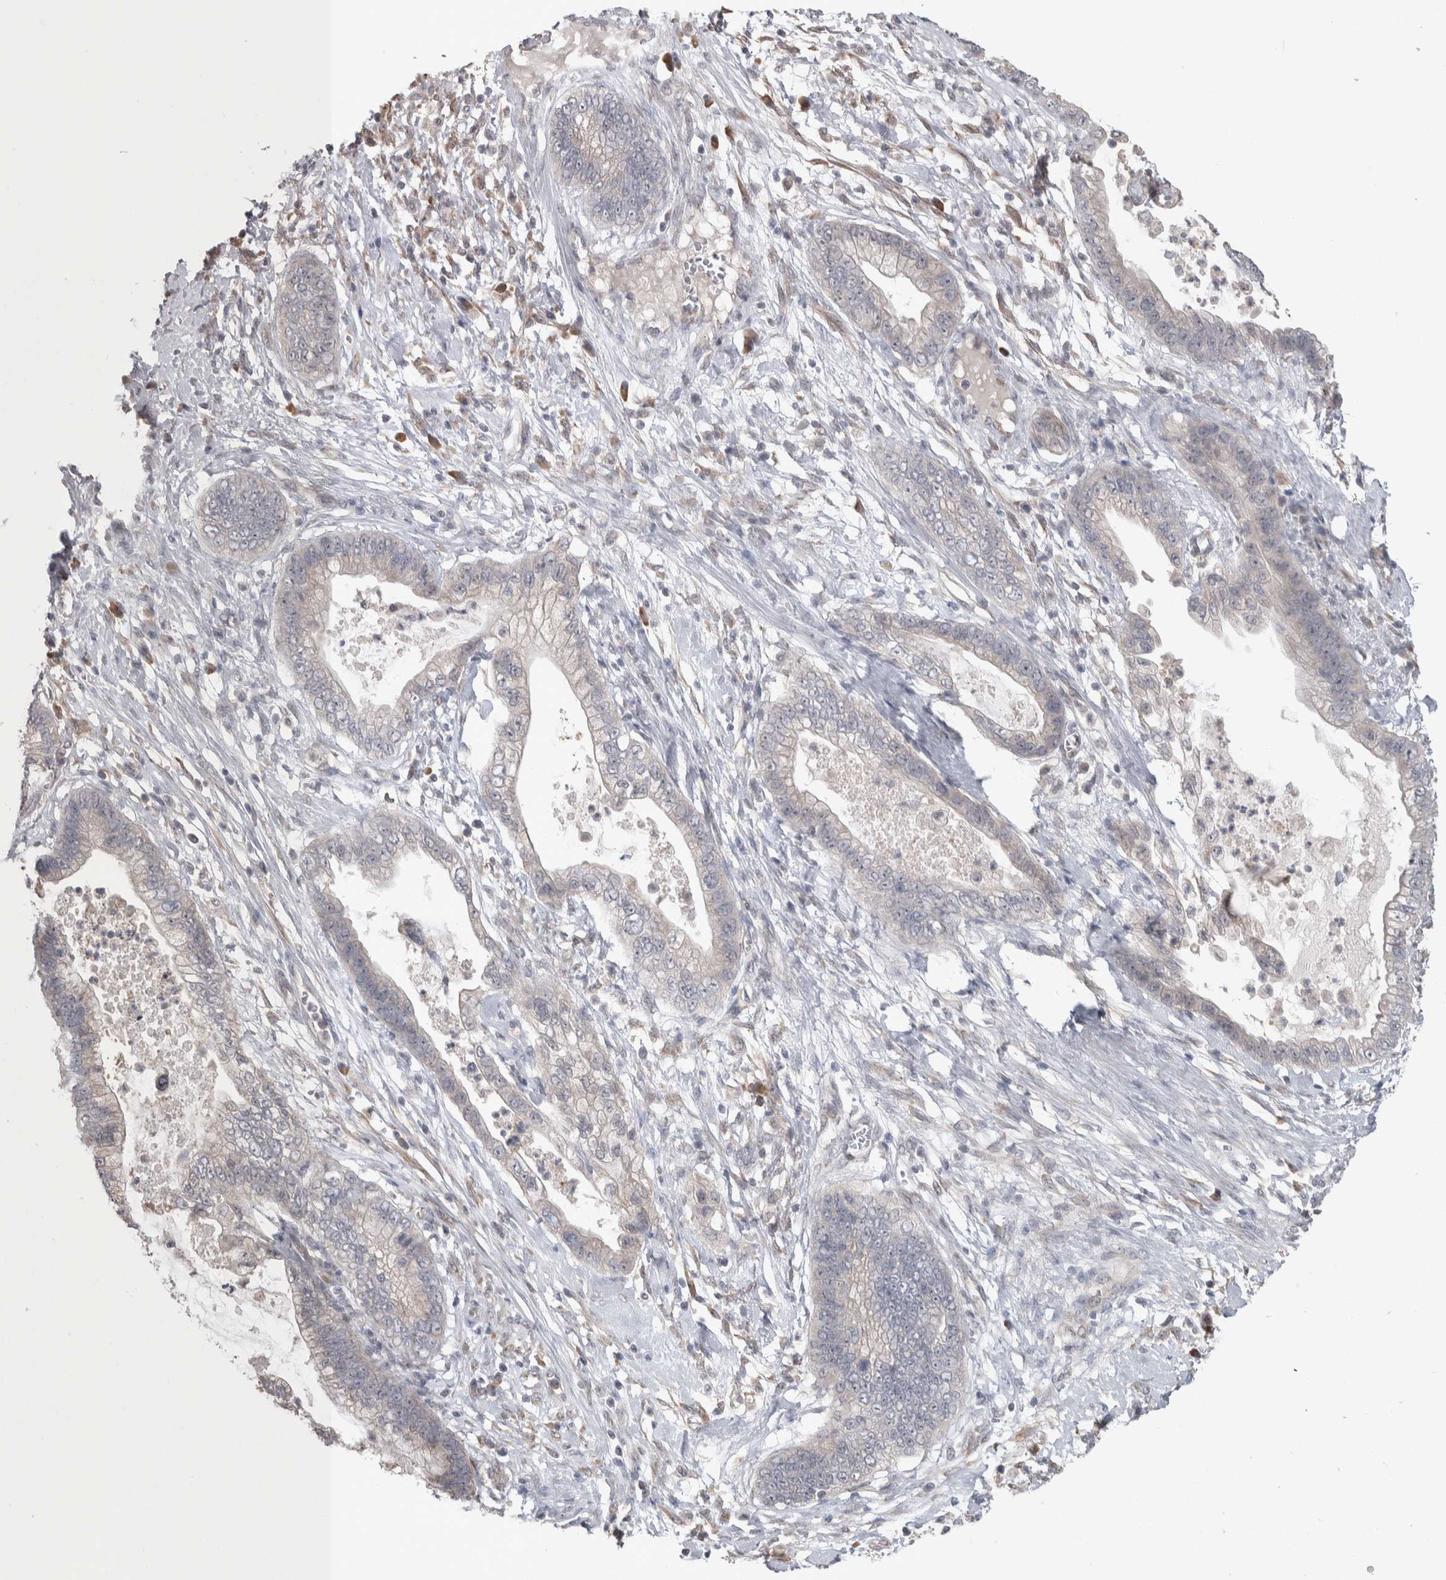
{"staining": {"intensity": "weak", "quantity": "<25%", "location": "cytoplasmic/membranous"}, "tissue": "cervical cancer", "cell_type": "Tumor cells", "image_type": "cancer", "snomed": [{"axis": "morphology", "description": "Adenocarcinoma, NOS"}, {"axis": "topography", "description": "Cervix"}], "caption": "An immunohistochemistry photomicrograph of cervical cancer is shown. There is no staining in tumor cells of cervical cancer.", "gene": "CUL2", "patient": {"sex": "female", "age": 44}}